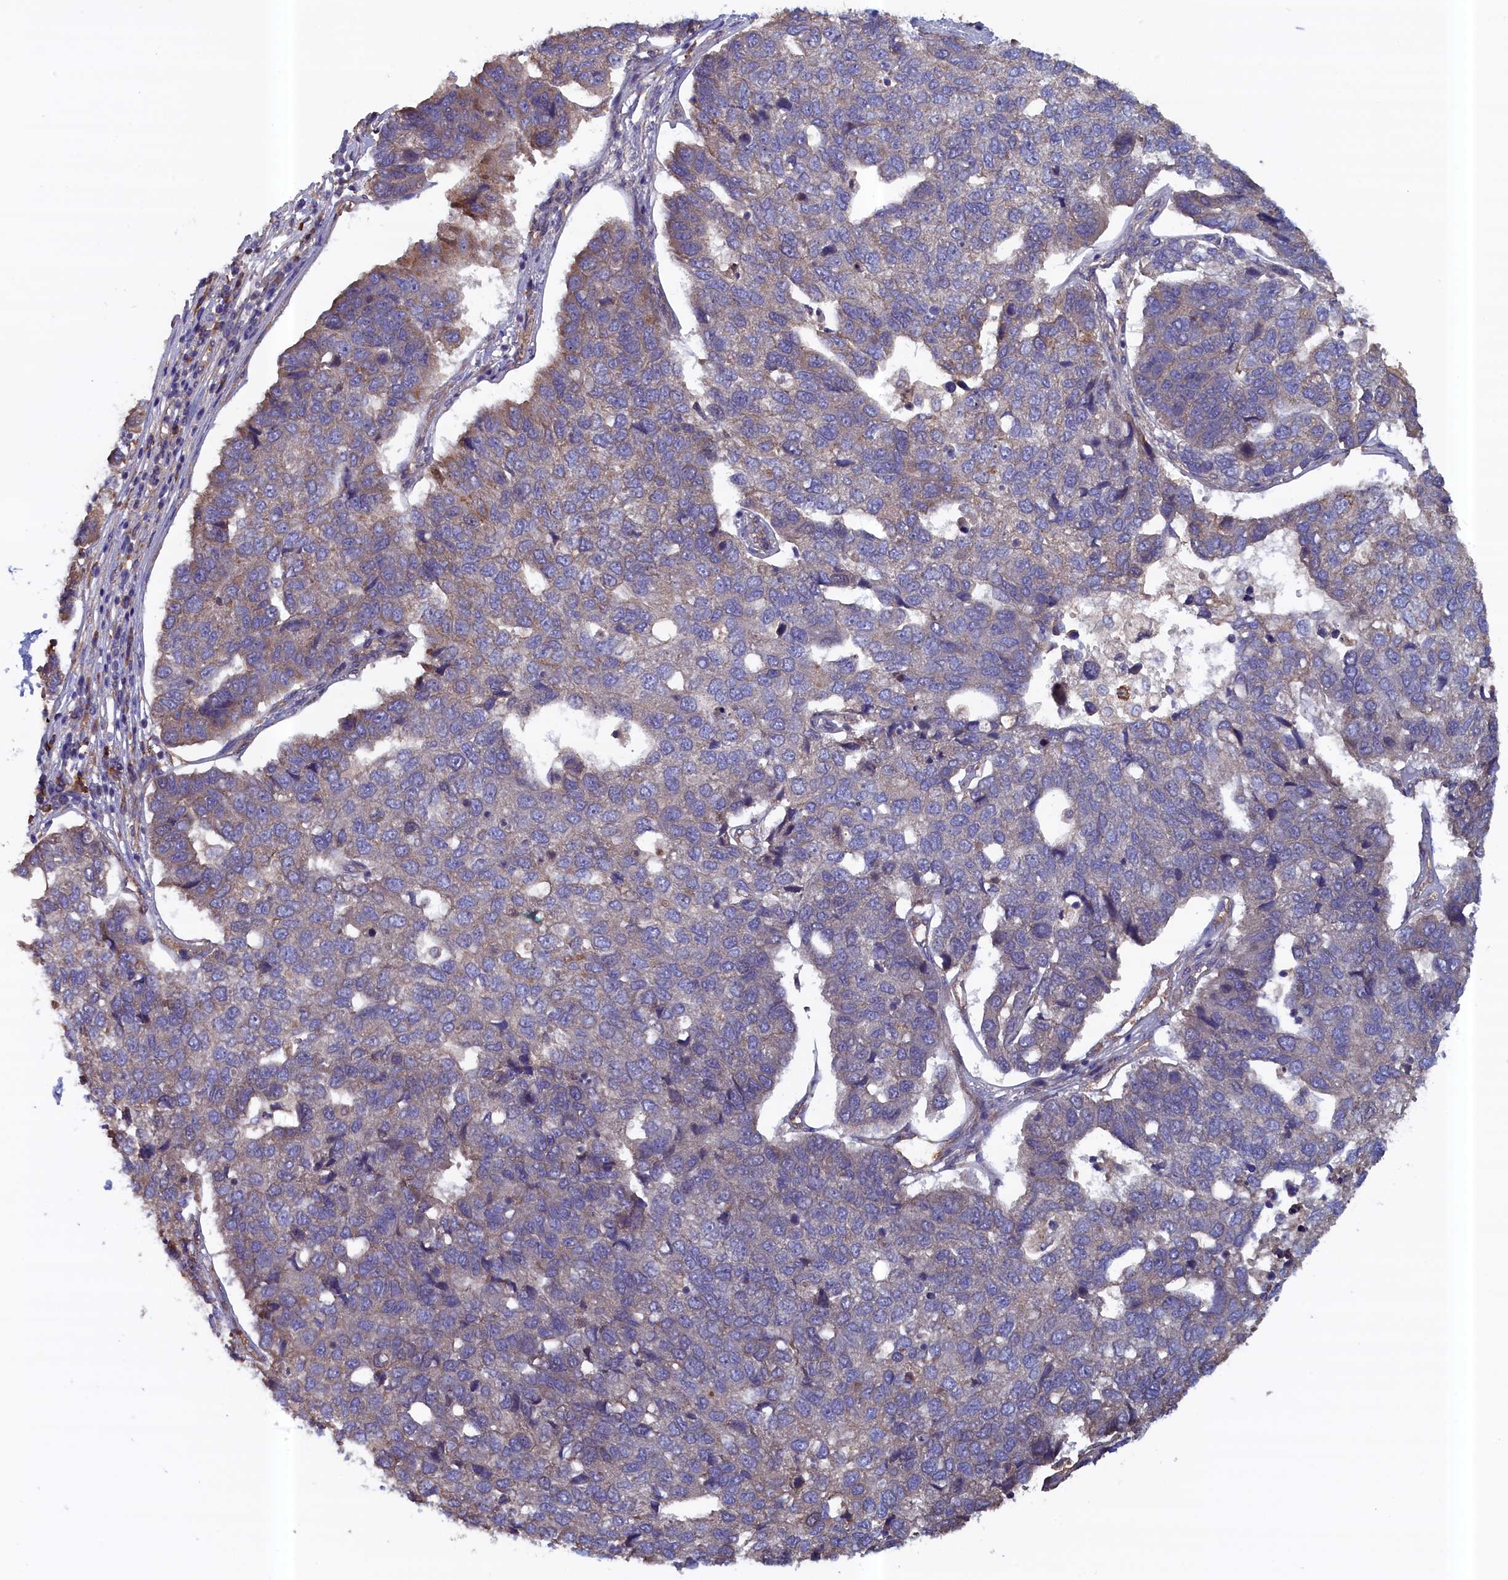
{"staining": {"intensity": "moderate", "quantity": "<25%", "location": "cytoplasmic/membranous"}, "tissue": "pancreatic cancer", "cell_type": "Tumor cells", "image_type": "cancer", "snomed": [{"axis": "morphology", "description": "Adenocarcinoma, NOS"}, {"axis": "topography", "description": "Pancreas"}], "caption": "Moderate cytoplasmic/membranous positivity is appreciated in about <25% of tumor cells in pancreatic adenocarcinoma. The protein is stained brown, and the nuclei are stained in blue (DAB IHC with brightfield microscopy, high magnification).", "gene": "ANKRD2", "patient": {"sex": "female", "age": 61}}